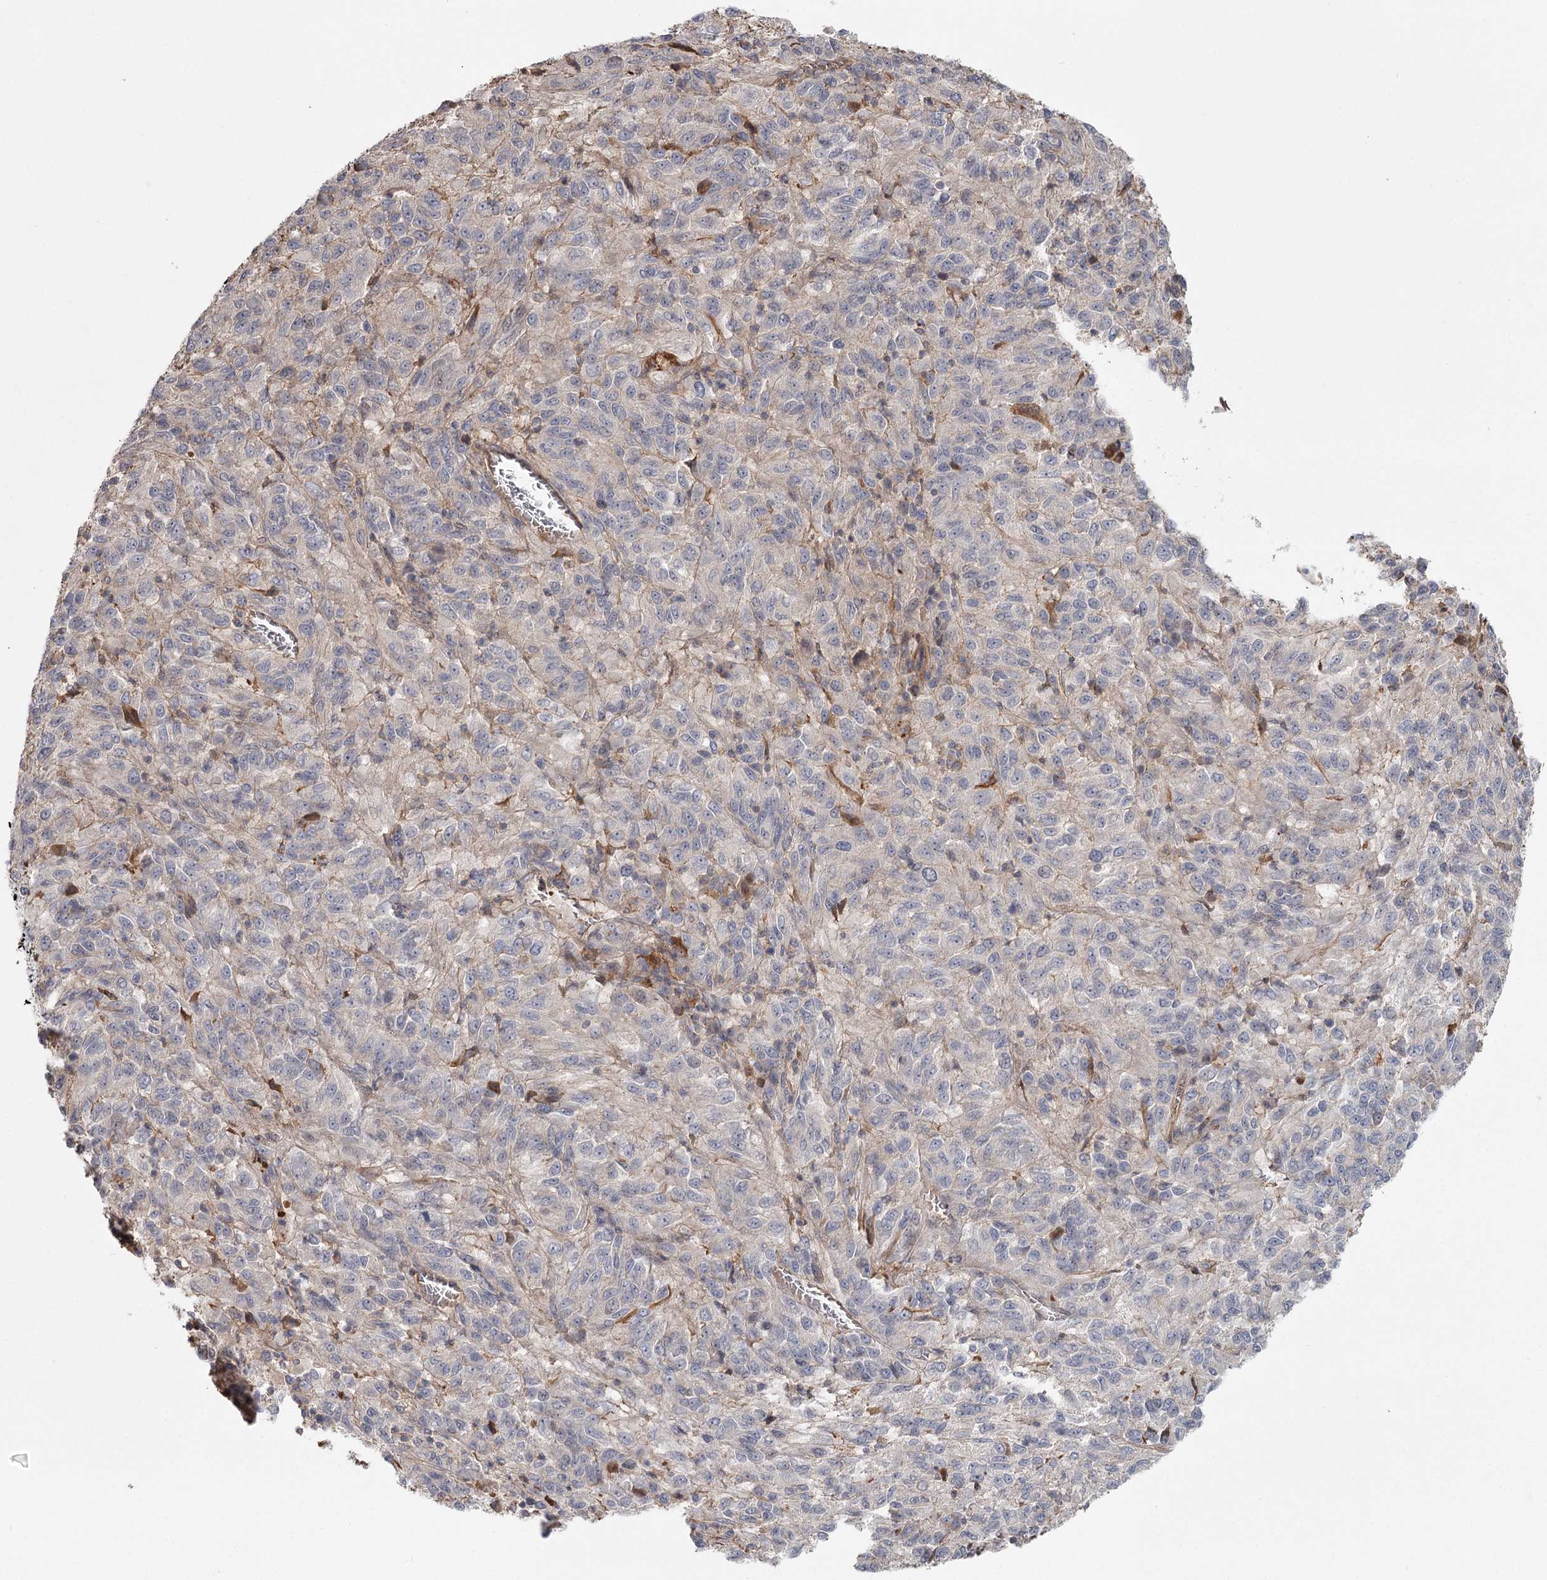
{"staining": {"intensity": "negative", "quantity": "none", "location": "none"}, "tissue": "melanoma", "cell_type": "Tumor cells", "image_type": "cancer", "snomed": [{"axis": "morphology", "description": "Malignant melanoma, Metastatic site"}, {"axis": "topography", "description": "Lung"}], "caption": "Protein analysis of melanoma displays no significant expression in tumor cells.", "gene": "DHRS9", "patient": {"sex": "male", "age": 64}}